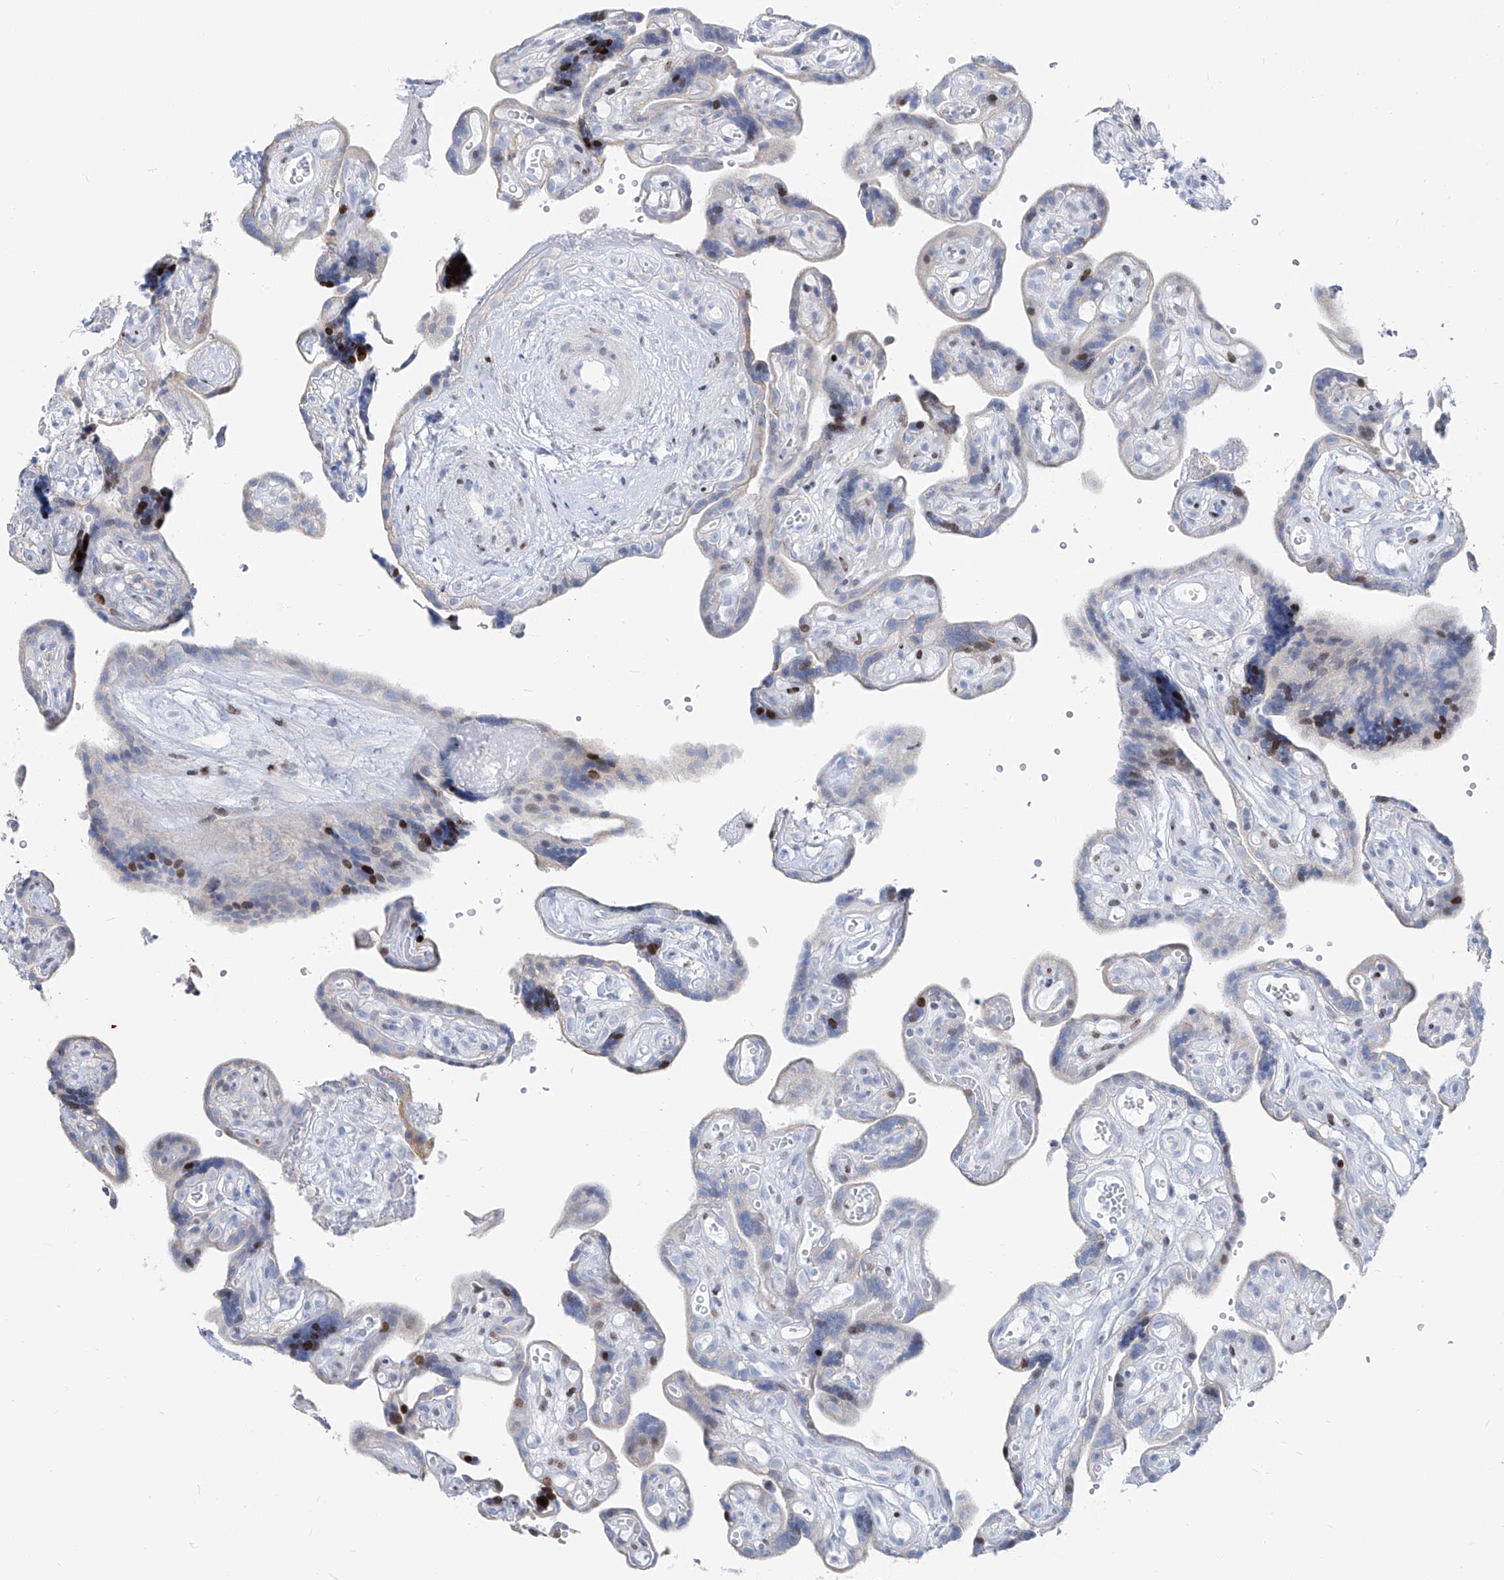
{"staining": {"intensity": "moderate", "quantity": ">75%", "location": "cytoplasmic/membranous"}, "tissue": "placenta", "cell_type": "Decidual cells", "image_type": "normal", "snomed": [{"axis": "morphology", "description": "Normal tissue, NOS"}, {"axis": "topography", "description": "Placenta"}], "caption": "High-magnification brightfield microscopy of normal placenta stained with DAB (3,3'-diaminobenzidine) (brown) and counterstained with hematoxylin (blue). decidual cells exhibit moderate cytoplasmic/membranous expression is seen in approximately>75% of cells.", "gene": "FRS3", "patient": {"sex": "female", "age": 30}}